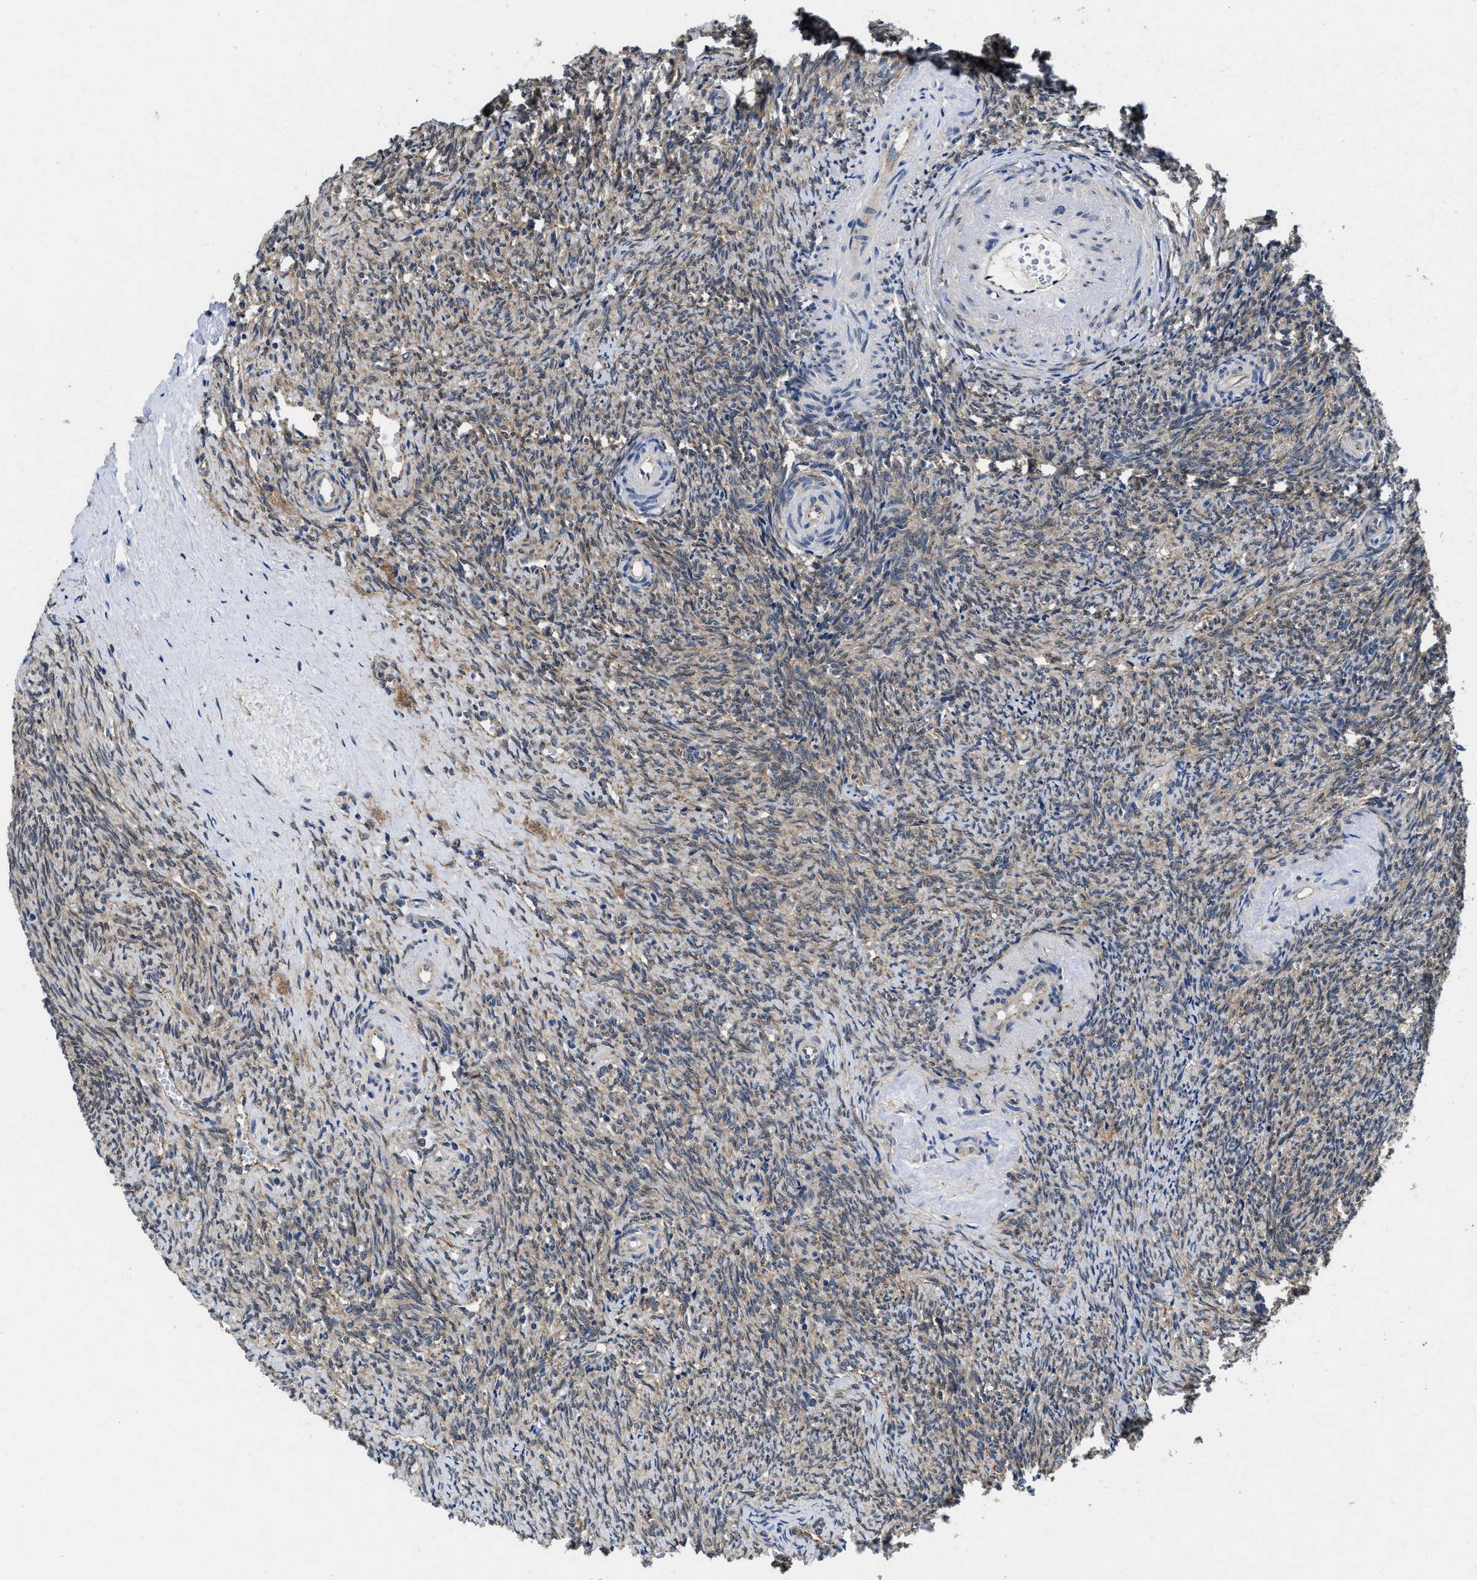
{"staining": {"intensity": "weak", "quantity": "25%-75%", "location": "cytoplasmic/membranous"}, "tissue": "ovary", "cell_type": "Ovarian stroma cells", "image_type": "normal", "snomed": [{"axis": "morphology", "description": "Normal tissue, NOS"}, {"axis": "topography", "description": "Ovary"}], "caption": "Ovarian stroma cells reveal low levels of weak cytoplasmic/membranous positivity in approximately 25%-75% of cells in normal human ovary.", "gene": "PKD2", "patient": {"sex": "female", "age": 41}}